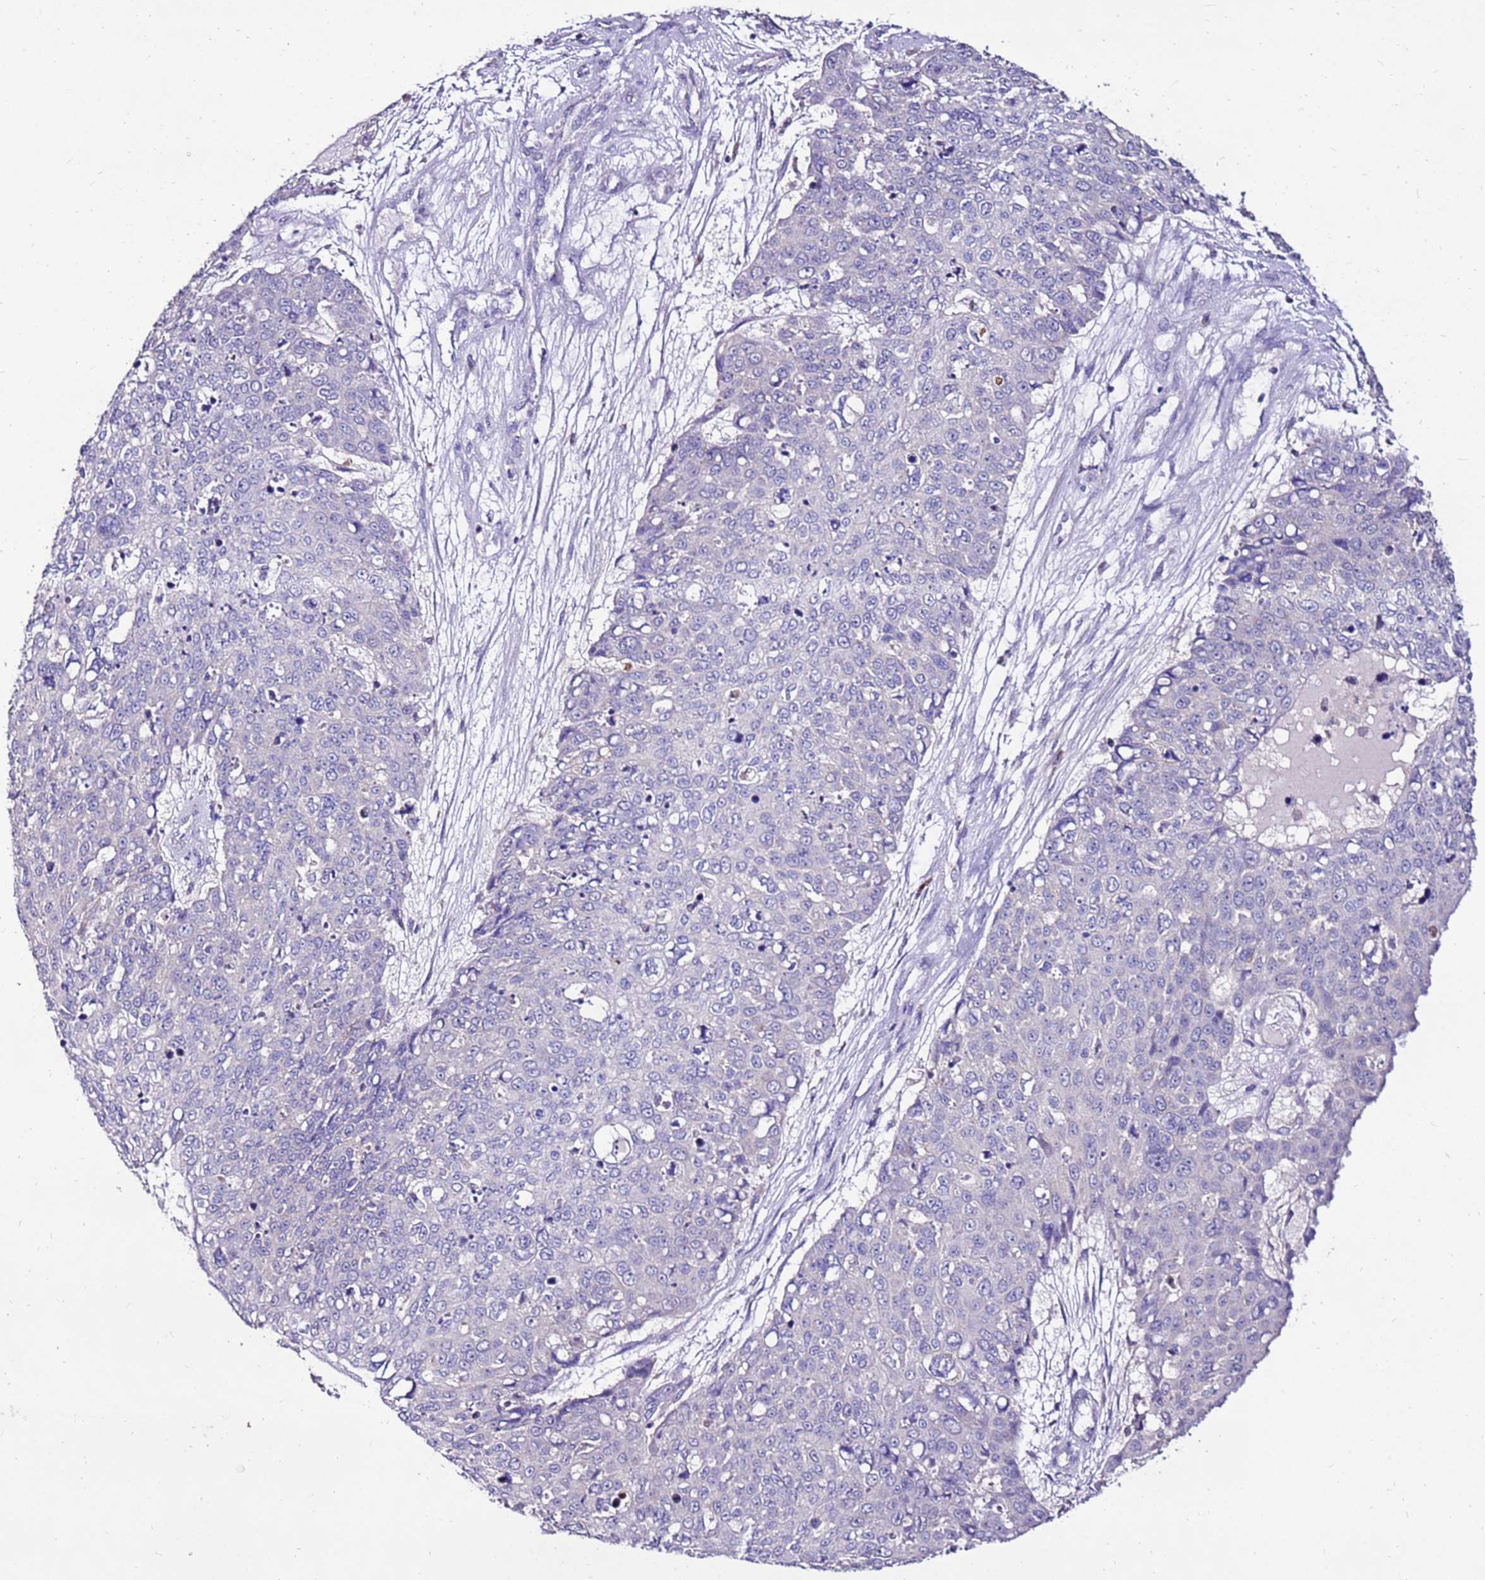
{"staining": {"intensity": "negative", "quantity": "none", "location": "none"}, "tissue": "skin cancer", "cell_type": "Tumor cells", "image_type": "cancer", "snomed": [{"axis": "morphology", "description": "Squamous cell carcinoma, NOS"}, {"axis": "topography", "description": "Skin"}], "caption": "A histopathology image of human skin squamous cell carcinoma is negative for staining in tumor cells.", "gene": "TMEM106C", "patient": {"sex": "male", "age": 71}}